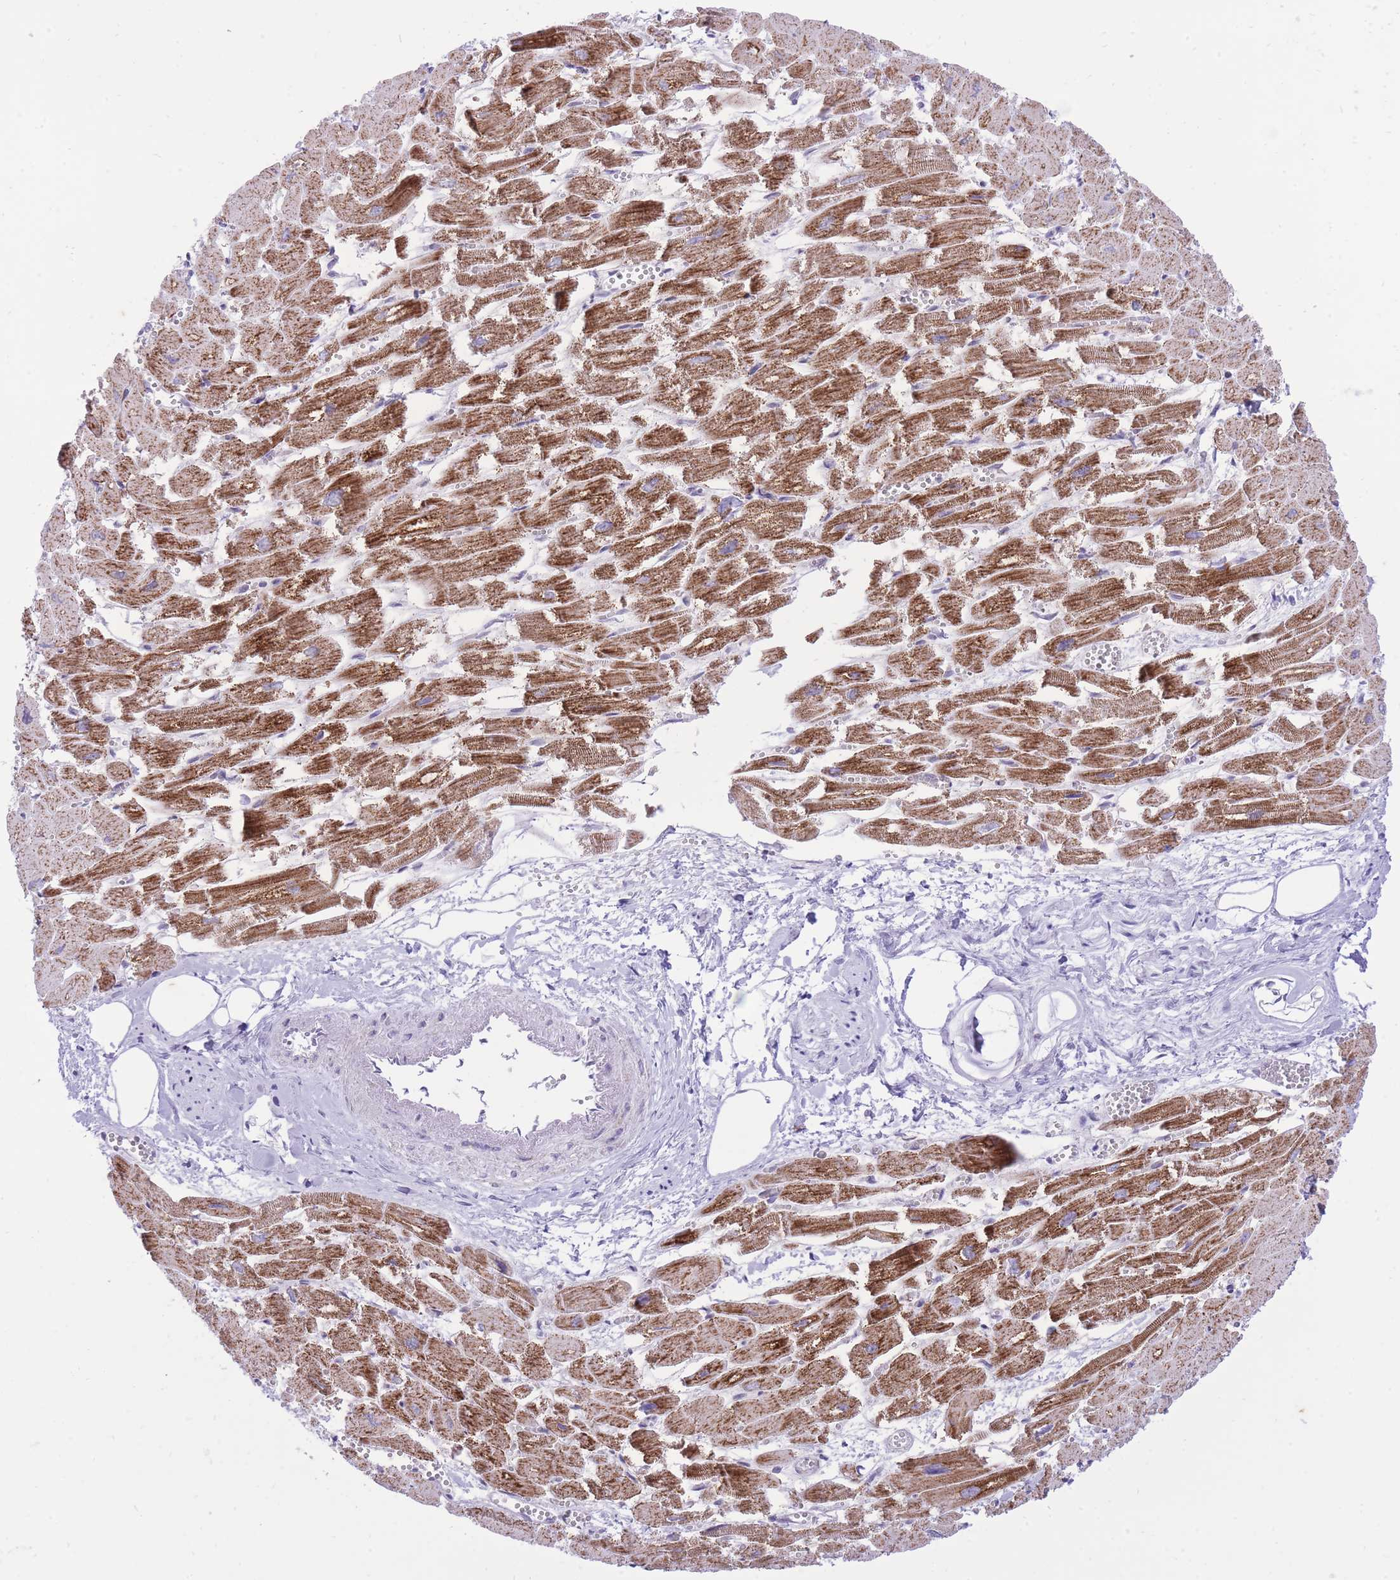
{"staining": {"intensity": "strong", "quantity": ">75%", "location": "cytoplasmic/membranous"}, "tissue": "heart muscle", "cell_type": "Cardiomyocytes", "image_type": "normal", "snomed": [{"axis": "morphology", "description": "Normal tissue, NOS"}, {"axis": "topography", "description": "Heart"}], "caption": "Immunohistochemistry (IHC) histopathology image of benign heart muscle: heart muscle stained using IHC displays high levels of strong protein expression localized specifically in the cytoplasmic/membranous of cardiomyocytes, appearing as a cytoplasmic/membranous brown color.", "gene": "DENND2D", "patient": {"sex": "male", "age": 54}}